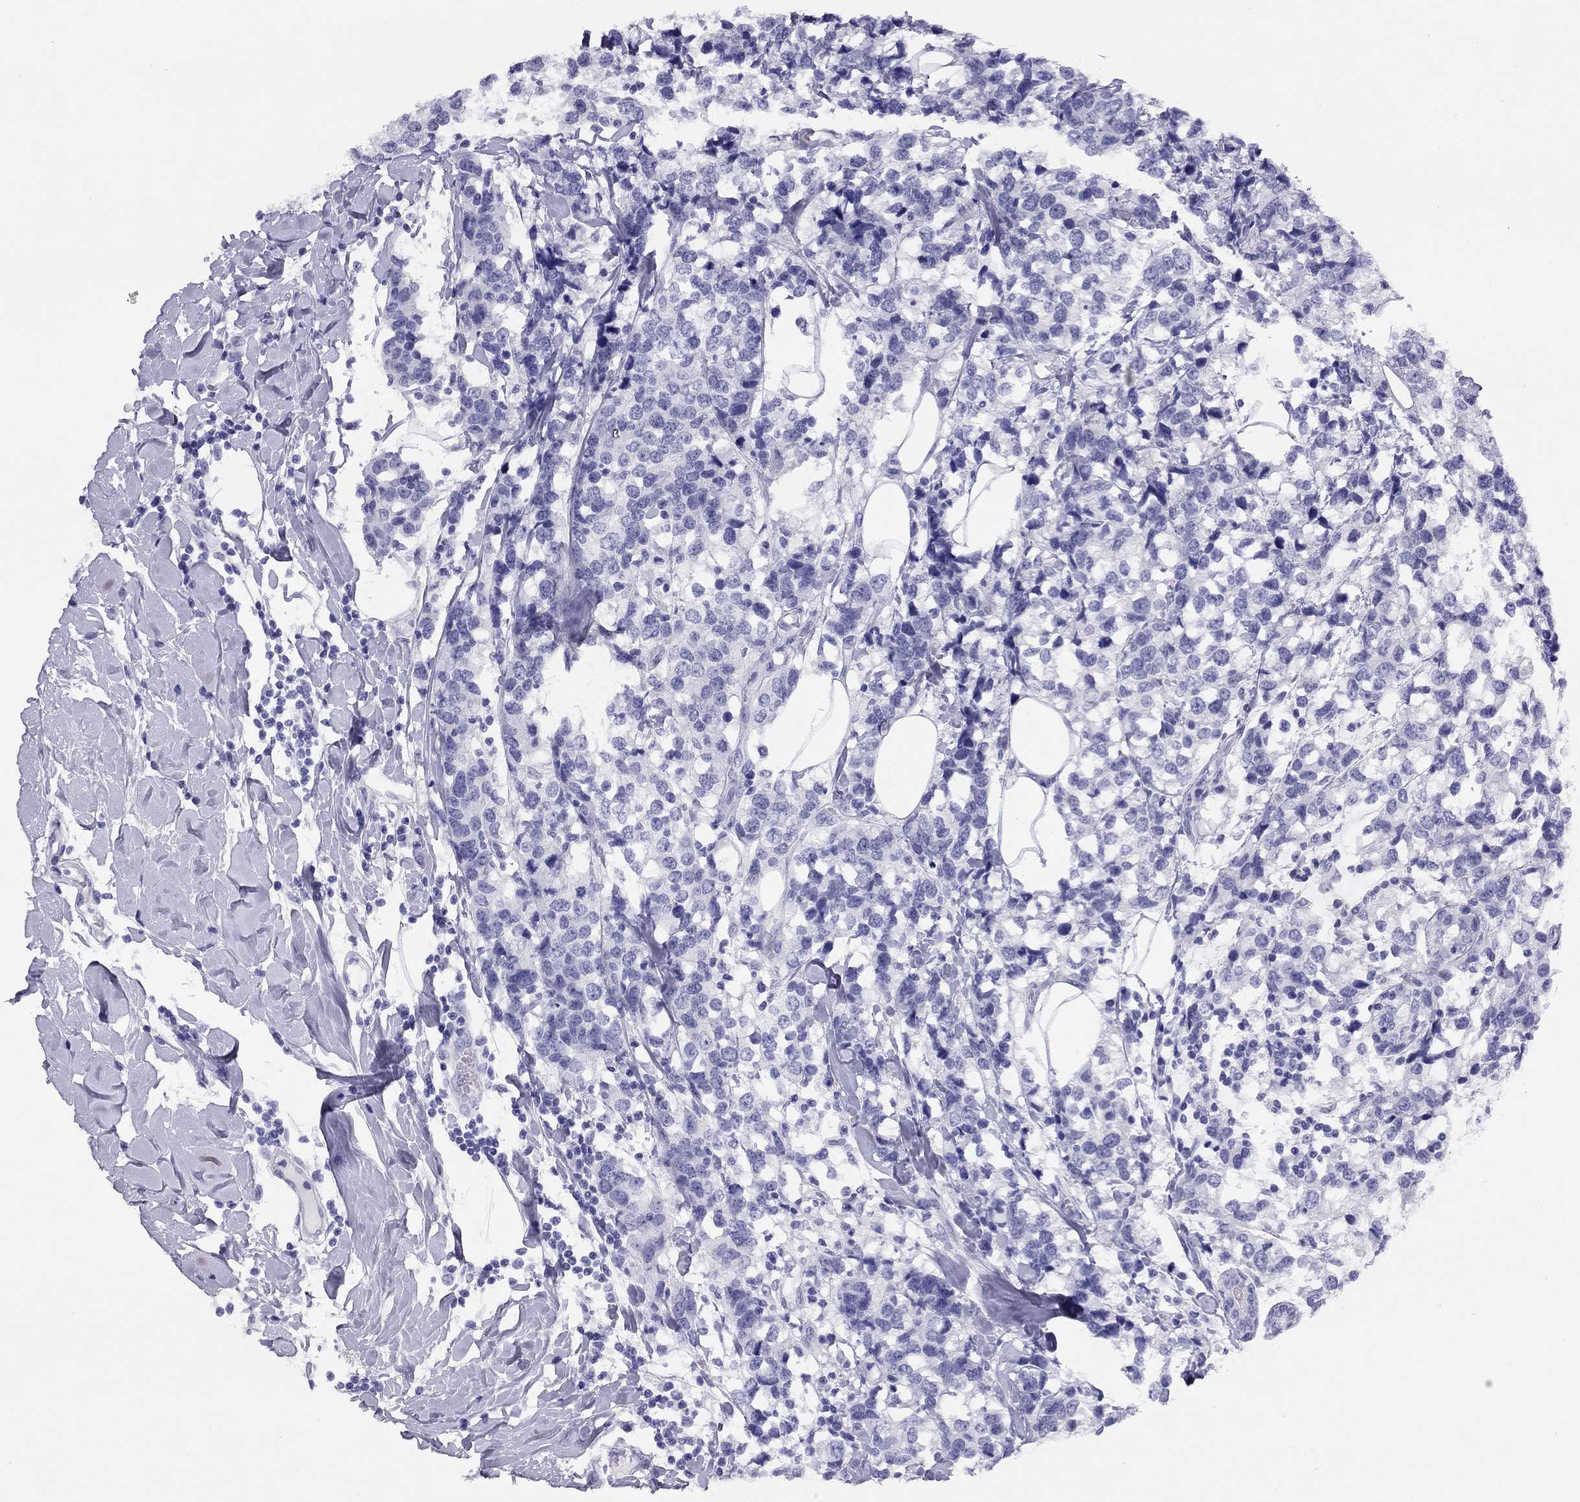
{"staining": {"intensity": "negative", "quantity": "none", "location": "none"}, "tissue": "breast cancer", "cell_type": "Tumor cells", "image_type": "cancer", "snomed": [{"axis": "morphology", "description": "Lobular carcinoma"}, {"axis": "topography", "description": "Breast"}], "caption": "This is a histopathology image of immunohistochemistry staining of breast cancer, which shows no staining in tumor cells.", "gene": "LRIT2", "patient": {"sex": "female", "age": 59}}